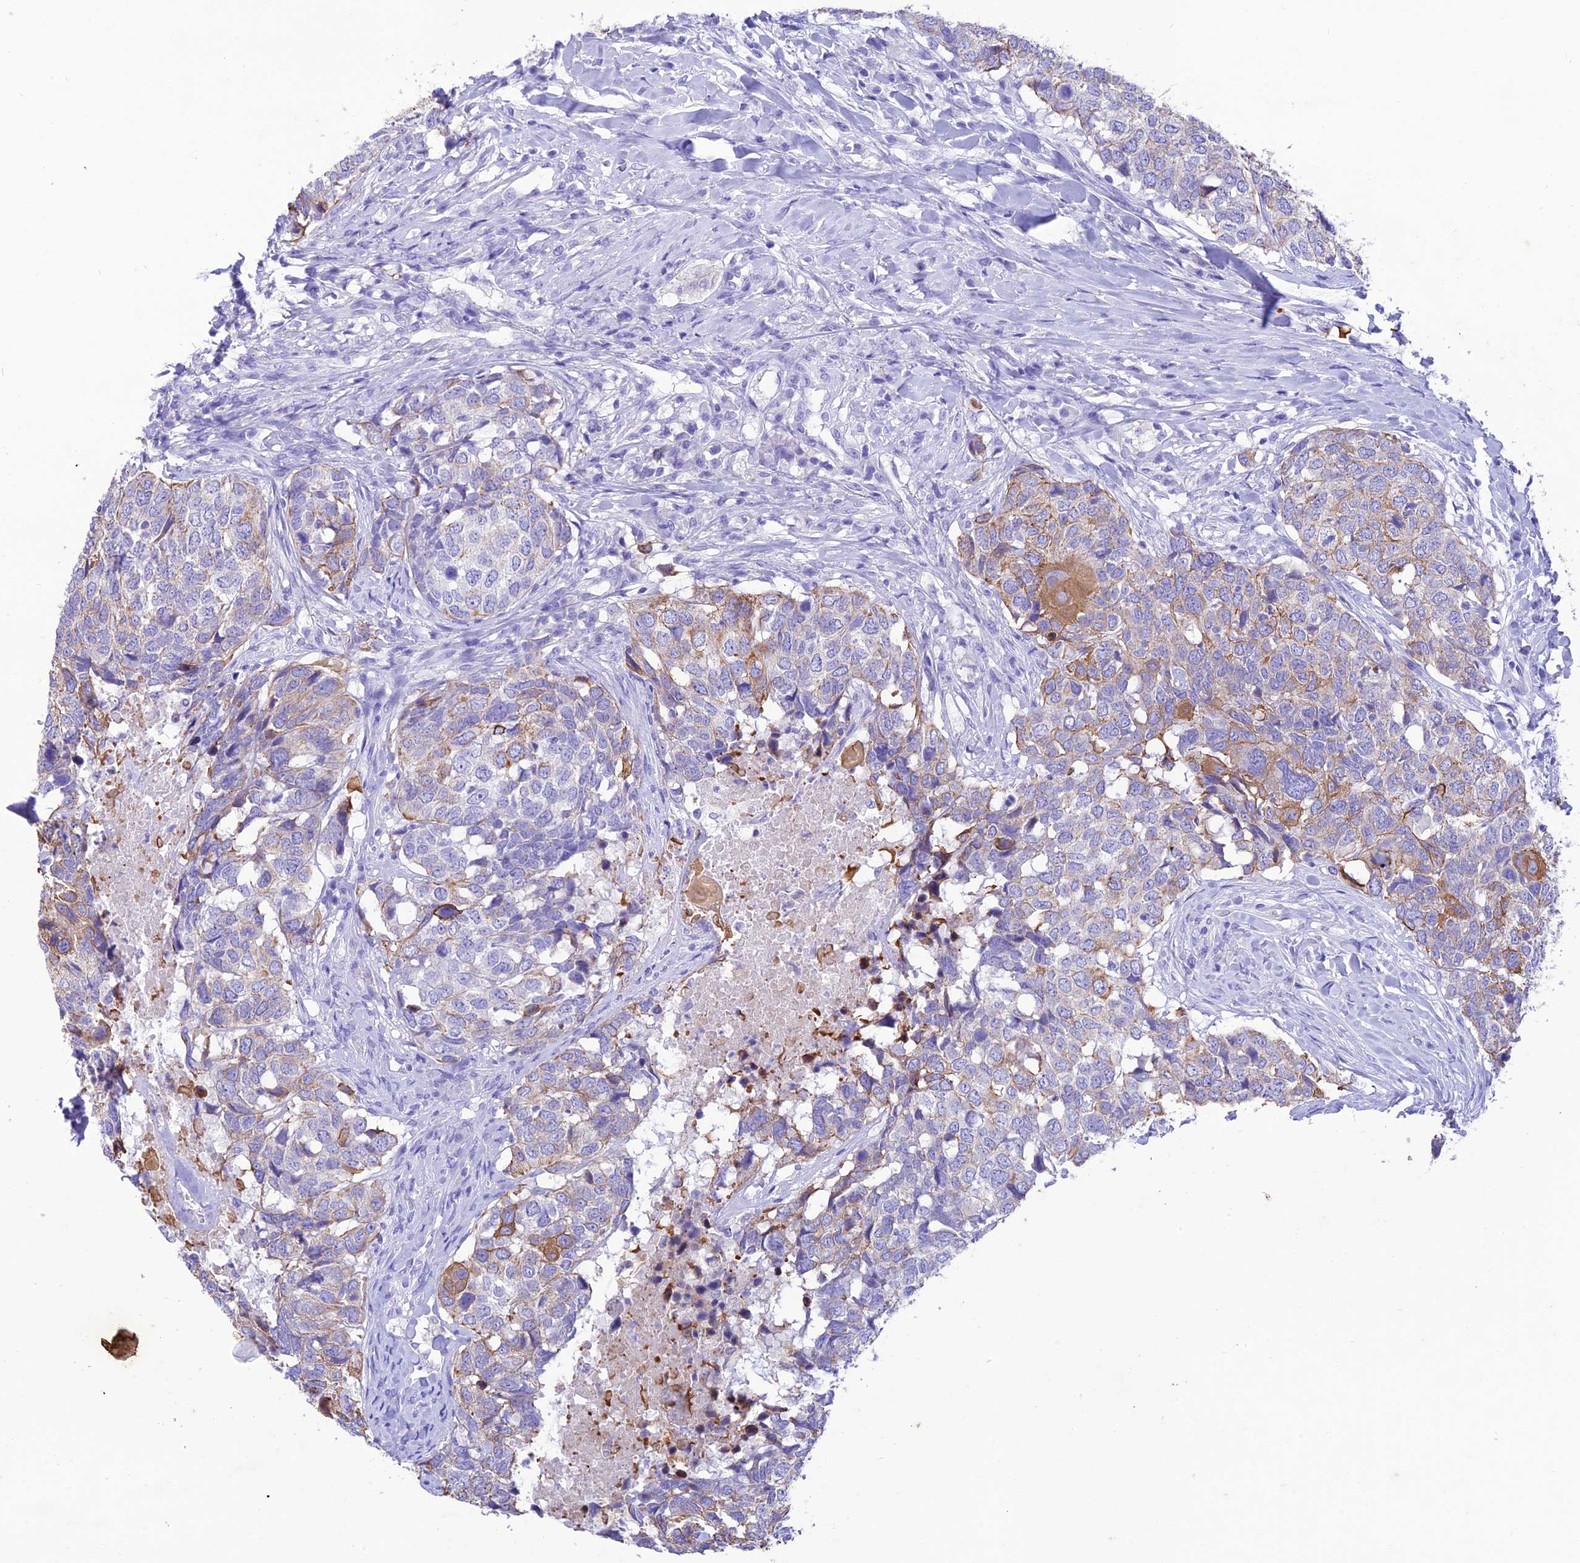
{"staining": {"intensity": "moderate", "quantity": "<25%", "location": "cytoplasmic/membranous"}, "tissue": "head and neck cancer", "cell_type": "Tumor cells", "image_type": "cancer", "snomed": [{"axis": "morphology", "description": "Squamous cell carcinoma, NOS"}, {"axis": "topography", "description": "Head-Neck"}], "caption": "An image of human head and neck cancer (squamous cell carcinoma) stained for a protein reveals moderate cytoplasmic/membranous brown staining in tumor cells. The protein is stained brown, and the nuclei are stained in blue (DAB (3,3'-diaminobenzidine) IHC with brightfield microscopy, high magnification).", "gene": "VPS52", "patient": {"sex": "male", "age": 66}}